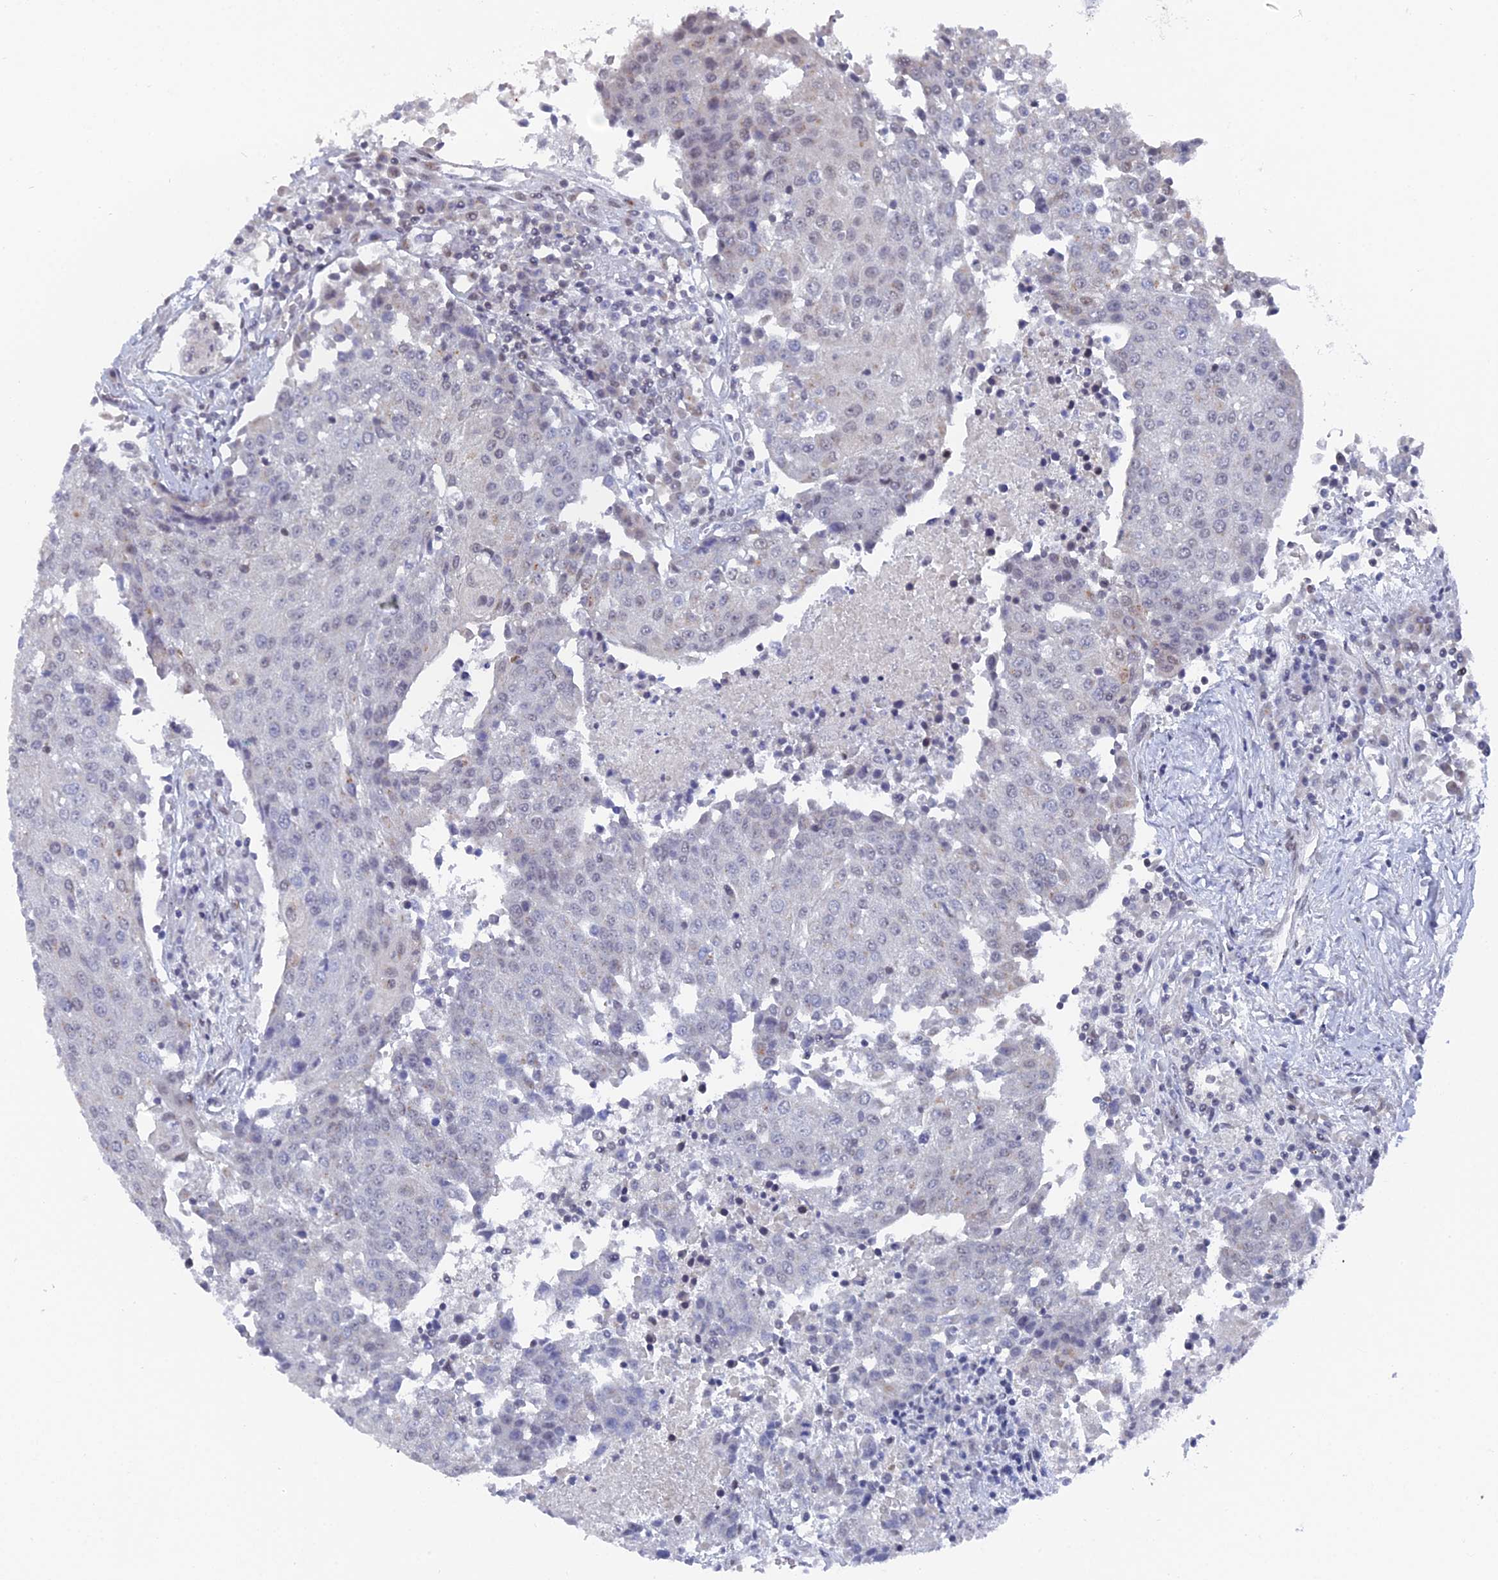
{"staining": {"intensity": "negative", "quantity": "none", "location": "none"}, "tissue": "urothelial cancer", "cell_type": "Tumor cells", "image_type": "cancer", "snomed": [{"axis": "morphology", "description": "Urothelial carcinoma, High grade"}, {"axis": "topography", "description": "Urinary bladder"}], "caption": "This is an immunohistochemistry (IHC) histopathology image of human urothelial cancer. There is no staining in tumor cells.", "gene": "FHIP2A", "patient": {"sex": "female", "age": 85}}